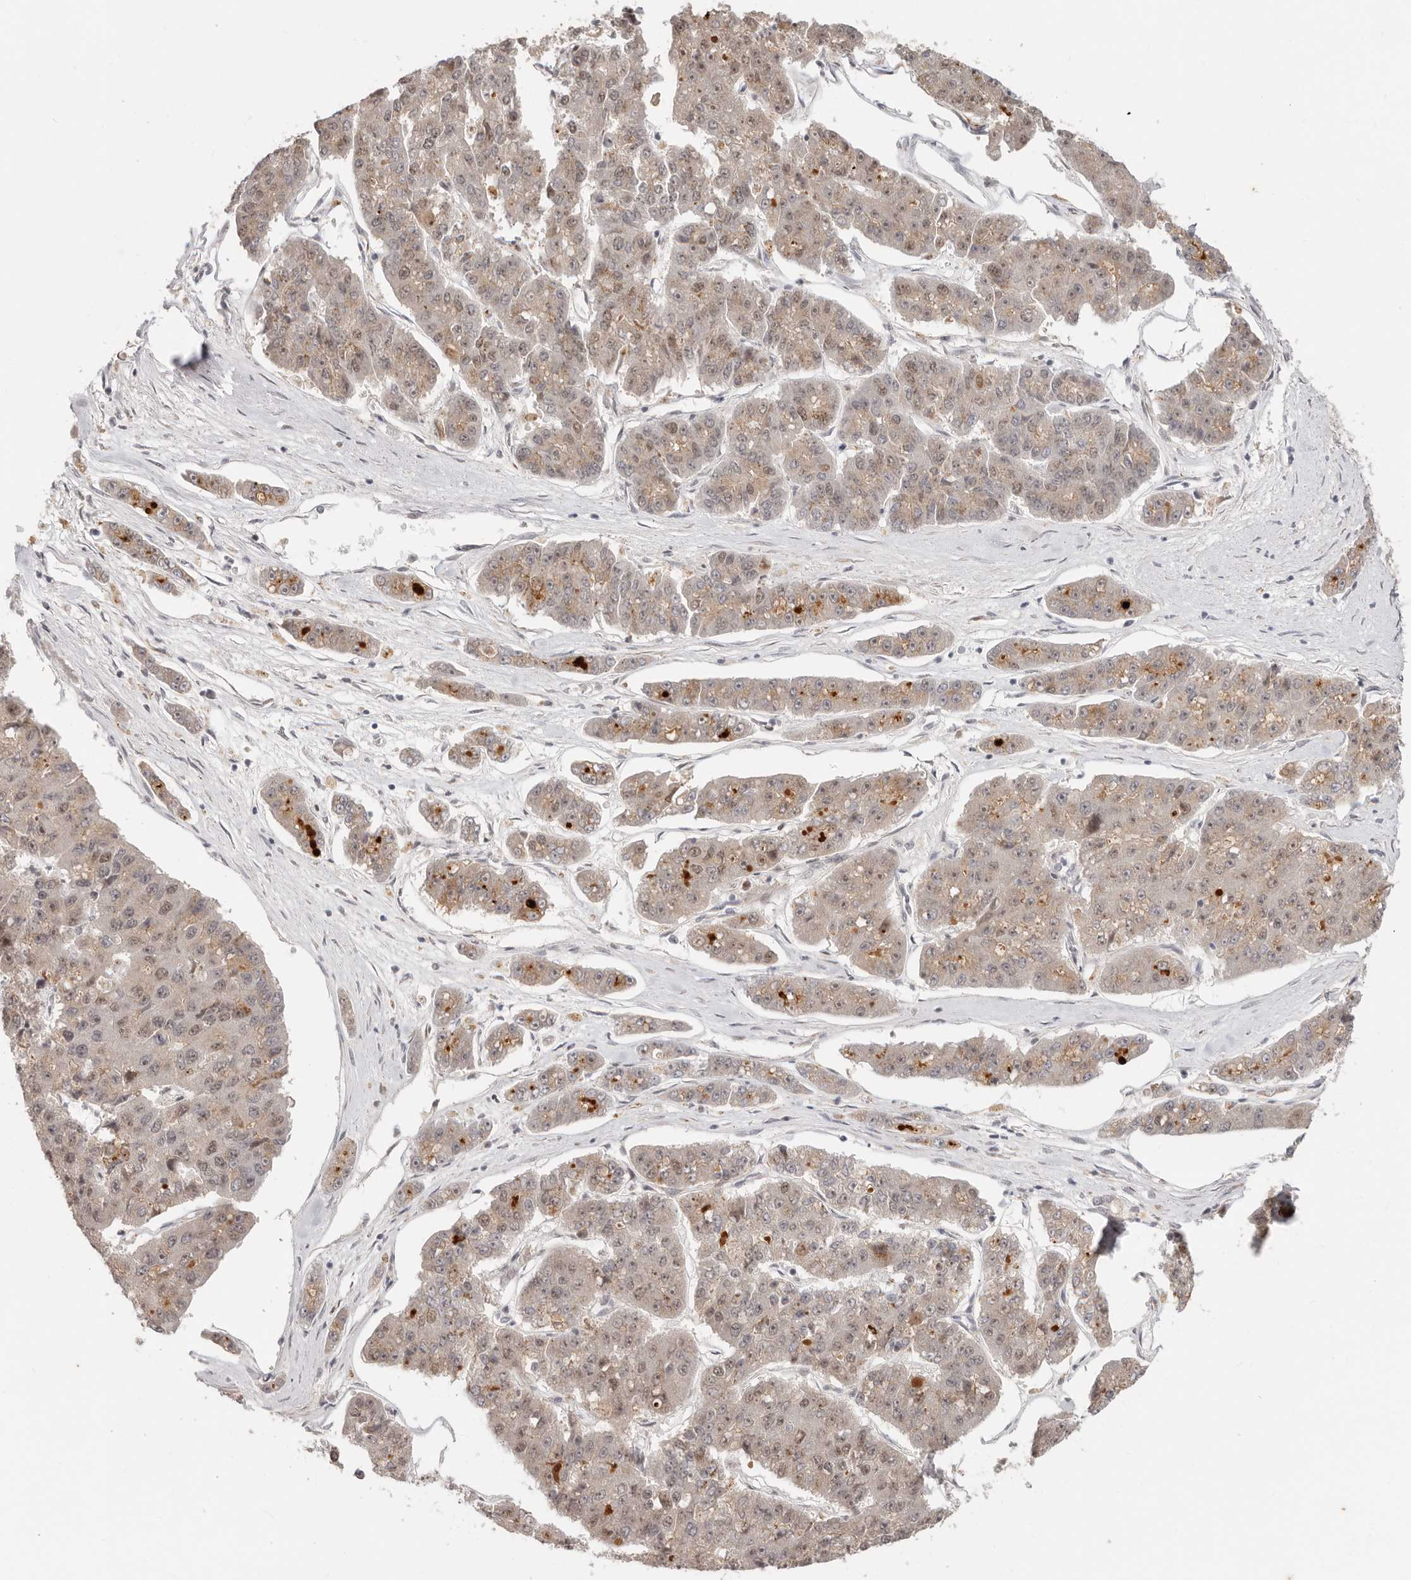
{"staining": {"intensity": "weak", "quantity": "25%-75%", "location": "nuclear"}, "tissue": "pancreatic cancer", "cell_type": "Tumor cells", "image_type": "cancer", "snomed": [{"axis": "morphology", "description": "Adenocarcinoma, NOS"}, {"axis": "topography", "description": "Pancreas"}], "caption": "Protein staining of pancreatic cancer (adenocarcinoma) tissue exhibits weak nuclear expression in approximately 25%-75% of tumor cells. The staining was performed using DAB to visualize the protein expression in brown, while the nuclei were stained in blue with hematoxylin (Magnification: 20x).", "gene": "RFC2", "patient": {"sex": "male", "age": 50}}